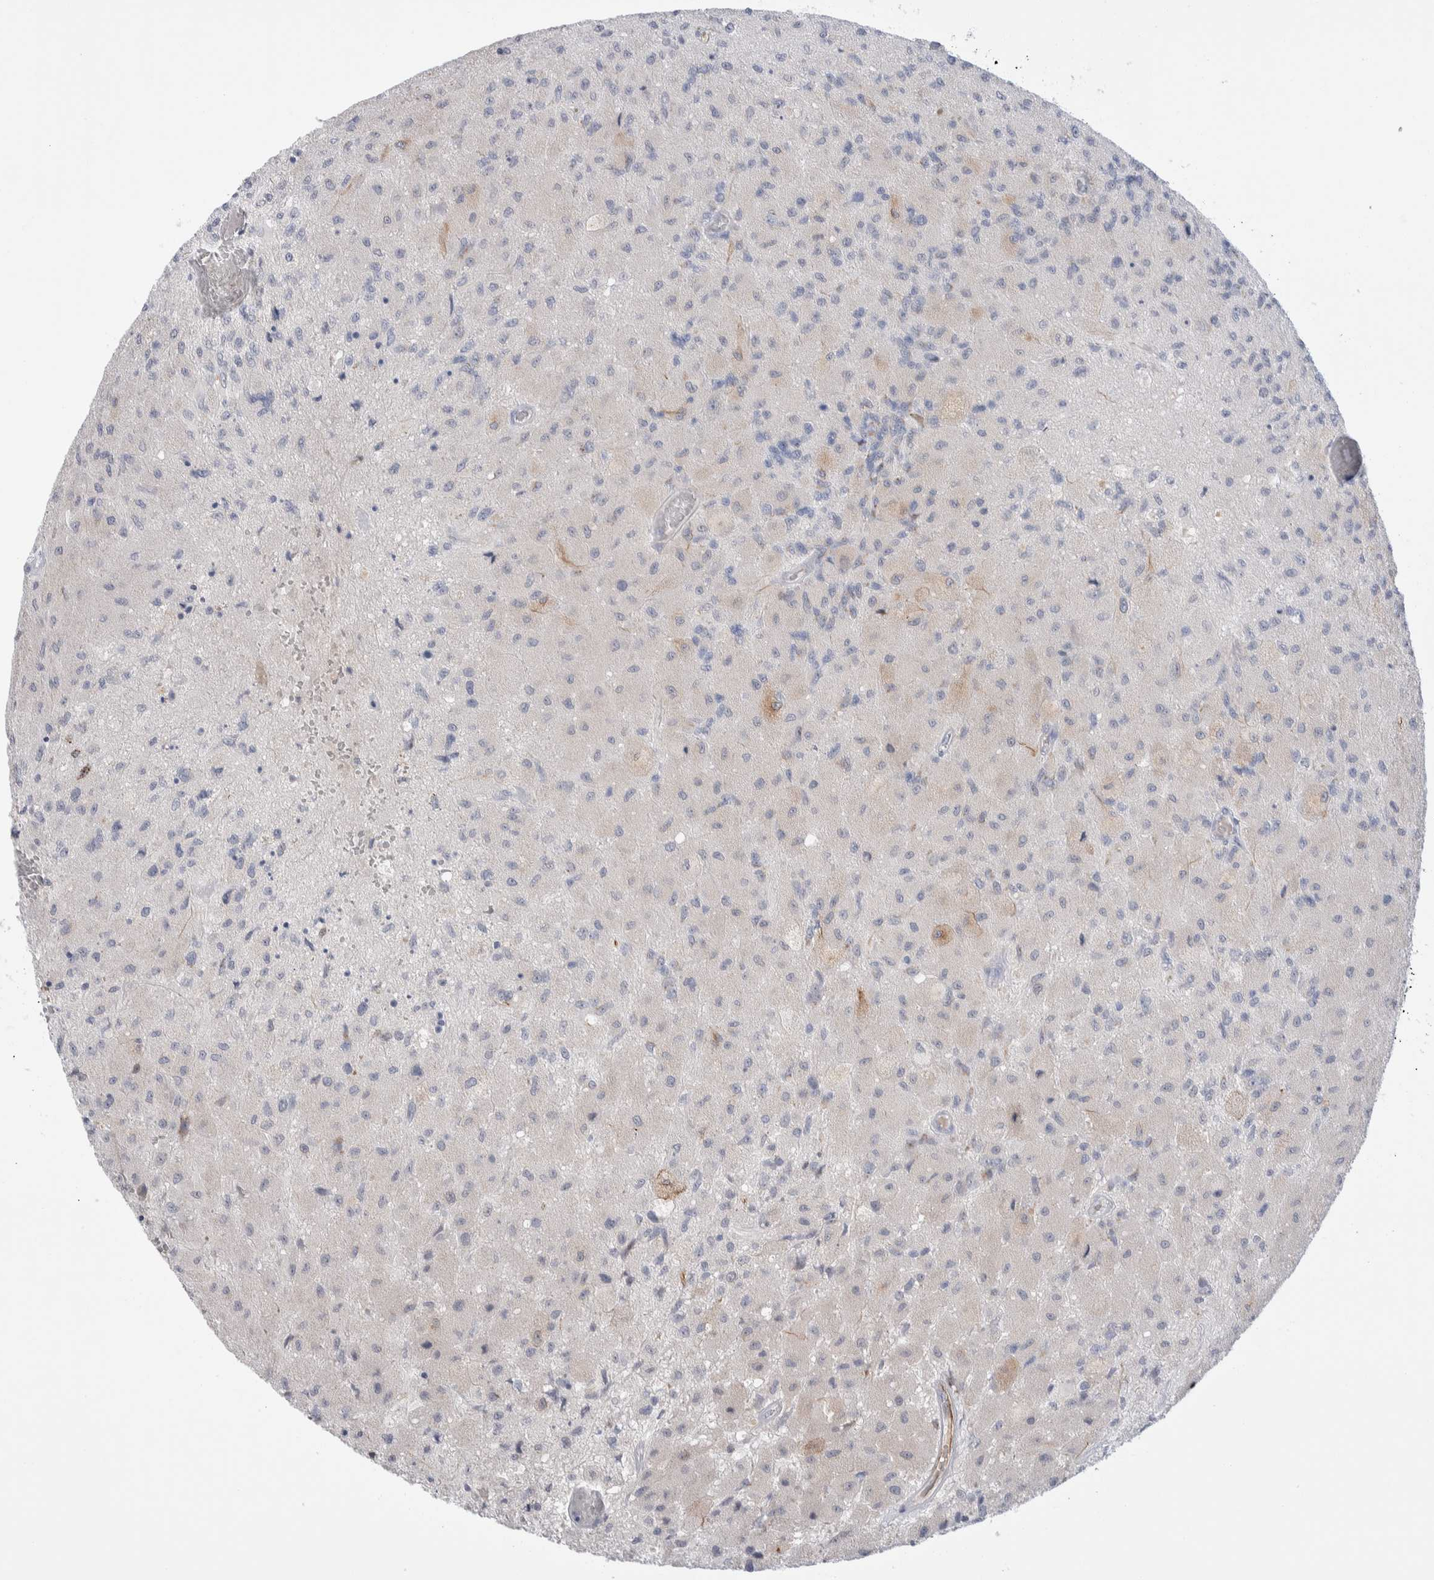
{"staining": {"intensity": "weak", "quantity": "<25%", "location": "cytoplasmic/membranous"}, "tissue": "glioma", "cell_type": "Tumor cells", "image_type": "cancer", "snomed": [{"axis": "morphology", "description": "Normal tissue, NOS"}, {"axis": "morphology", "description": "Glioma, malignant, High grade"}, {"axis": "topography", "description": "Cerebral cortex"}], "caption": "Immunohistochemical staining of glioma shows no significant positivity in tumor cells.", "gene": "C1orf112", "patient": {"sex": "male", "age": 77}}